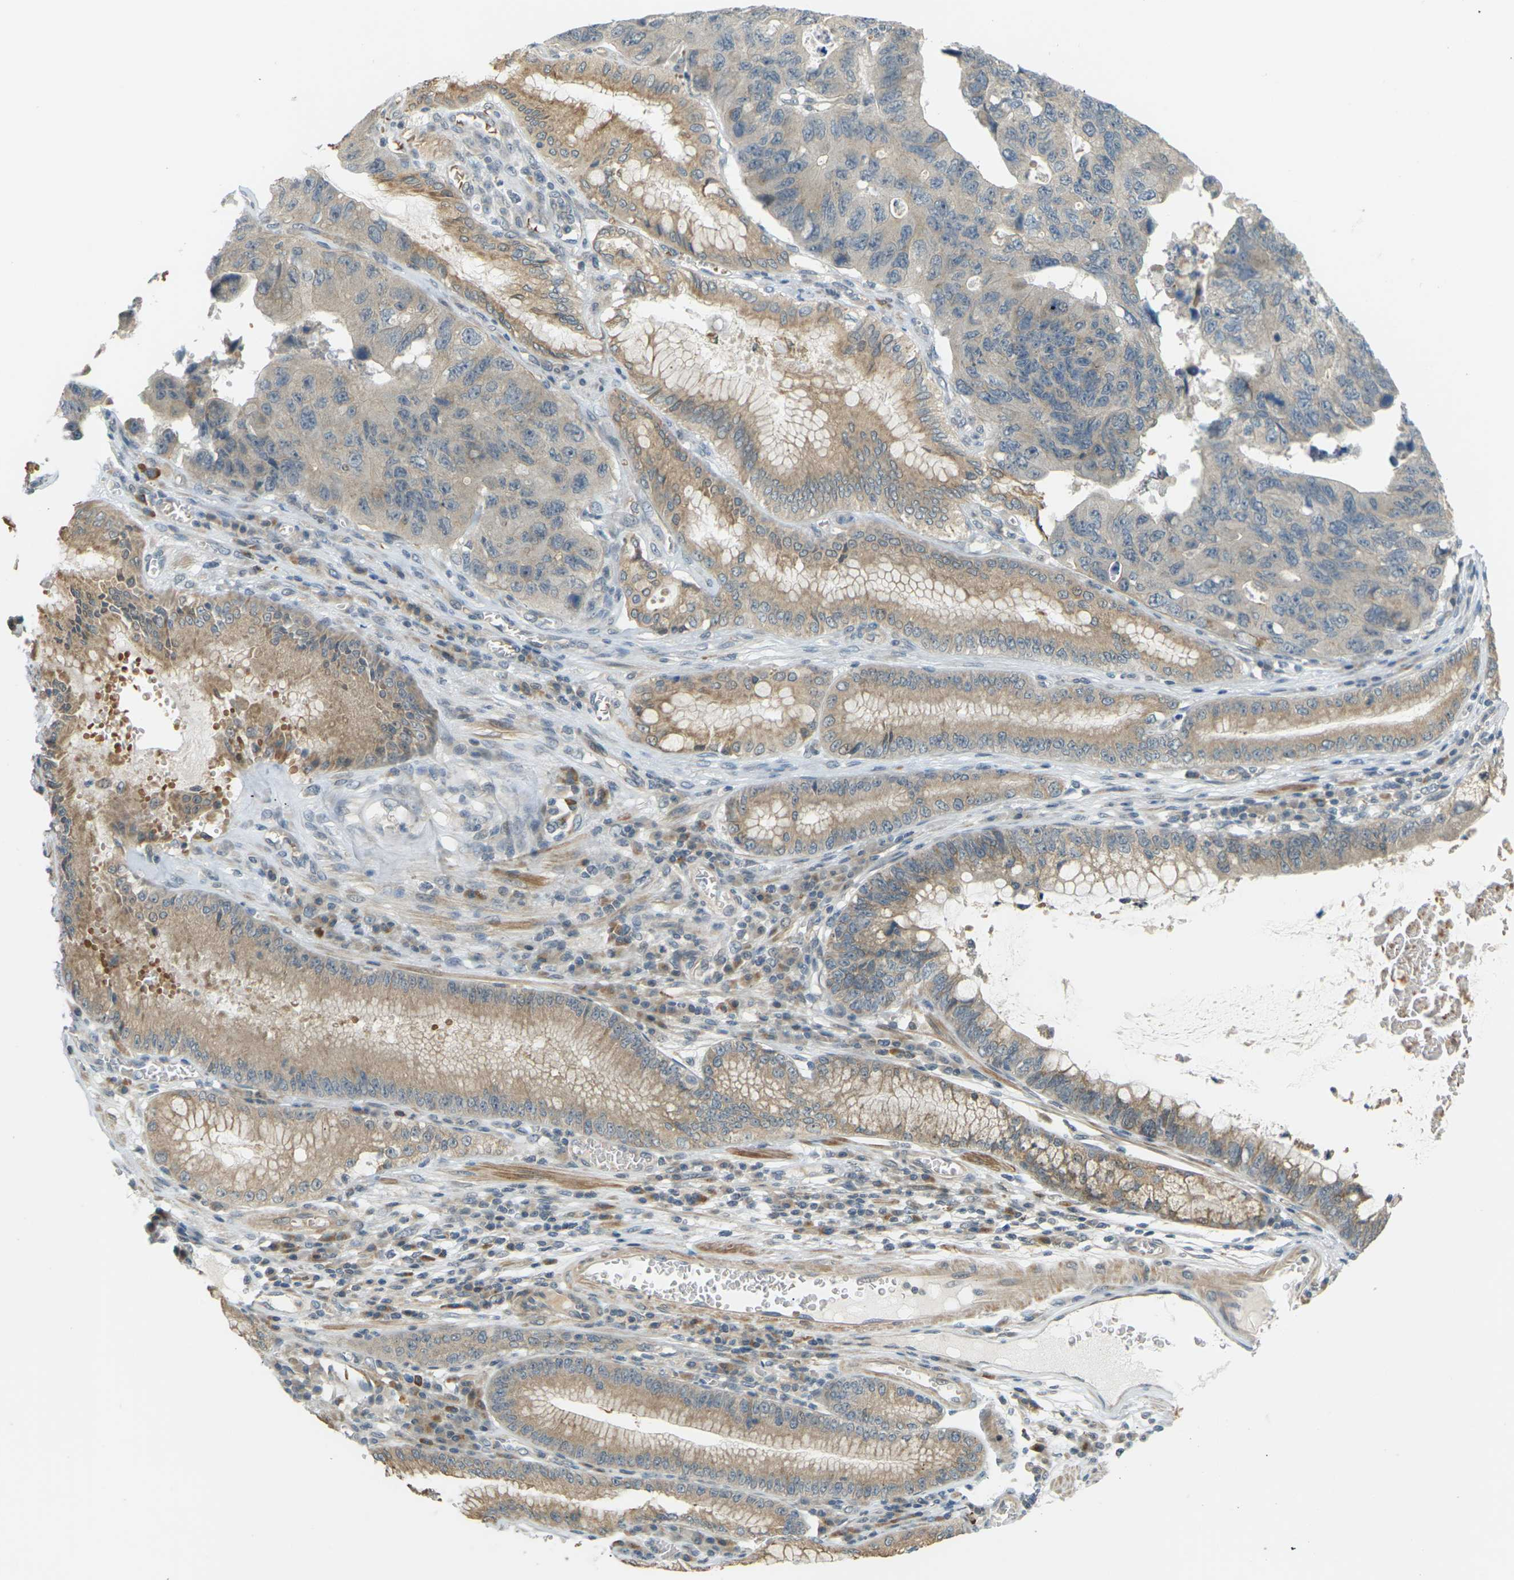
{"staining": {"intensity": "weak", "quantity": ">75%", "location": "cytoplasmic/membranous"}, "tissue": "stomach cancer", "cell_type": "Tumor cells", "image_type": "cancer", "snomed": [{"axis": "morphology", "description": "Adenocarcinoma, NOS"}, {"axis": "topography", "description": "Stomach"}], "caption": "DAB immunohistochemical staining of human stomach cancer reveals weak cytoplasmic/membranous protein positivity in approximately >75% of tumor cells. (Brightfield microscopy of DAB IHC at high magnification).", "gene": "SOCS6", "patient": {"sex": "male", "age": 59}}